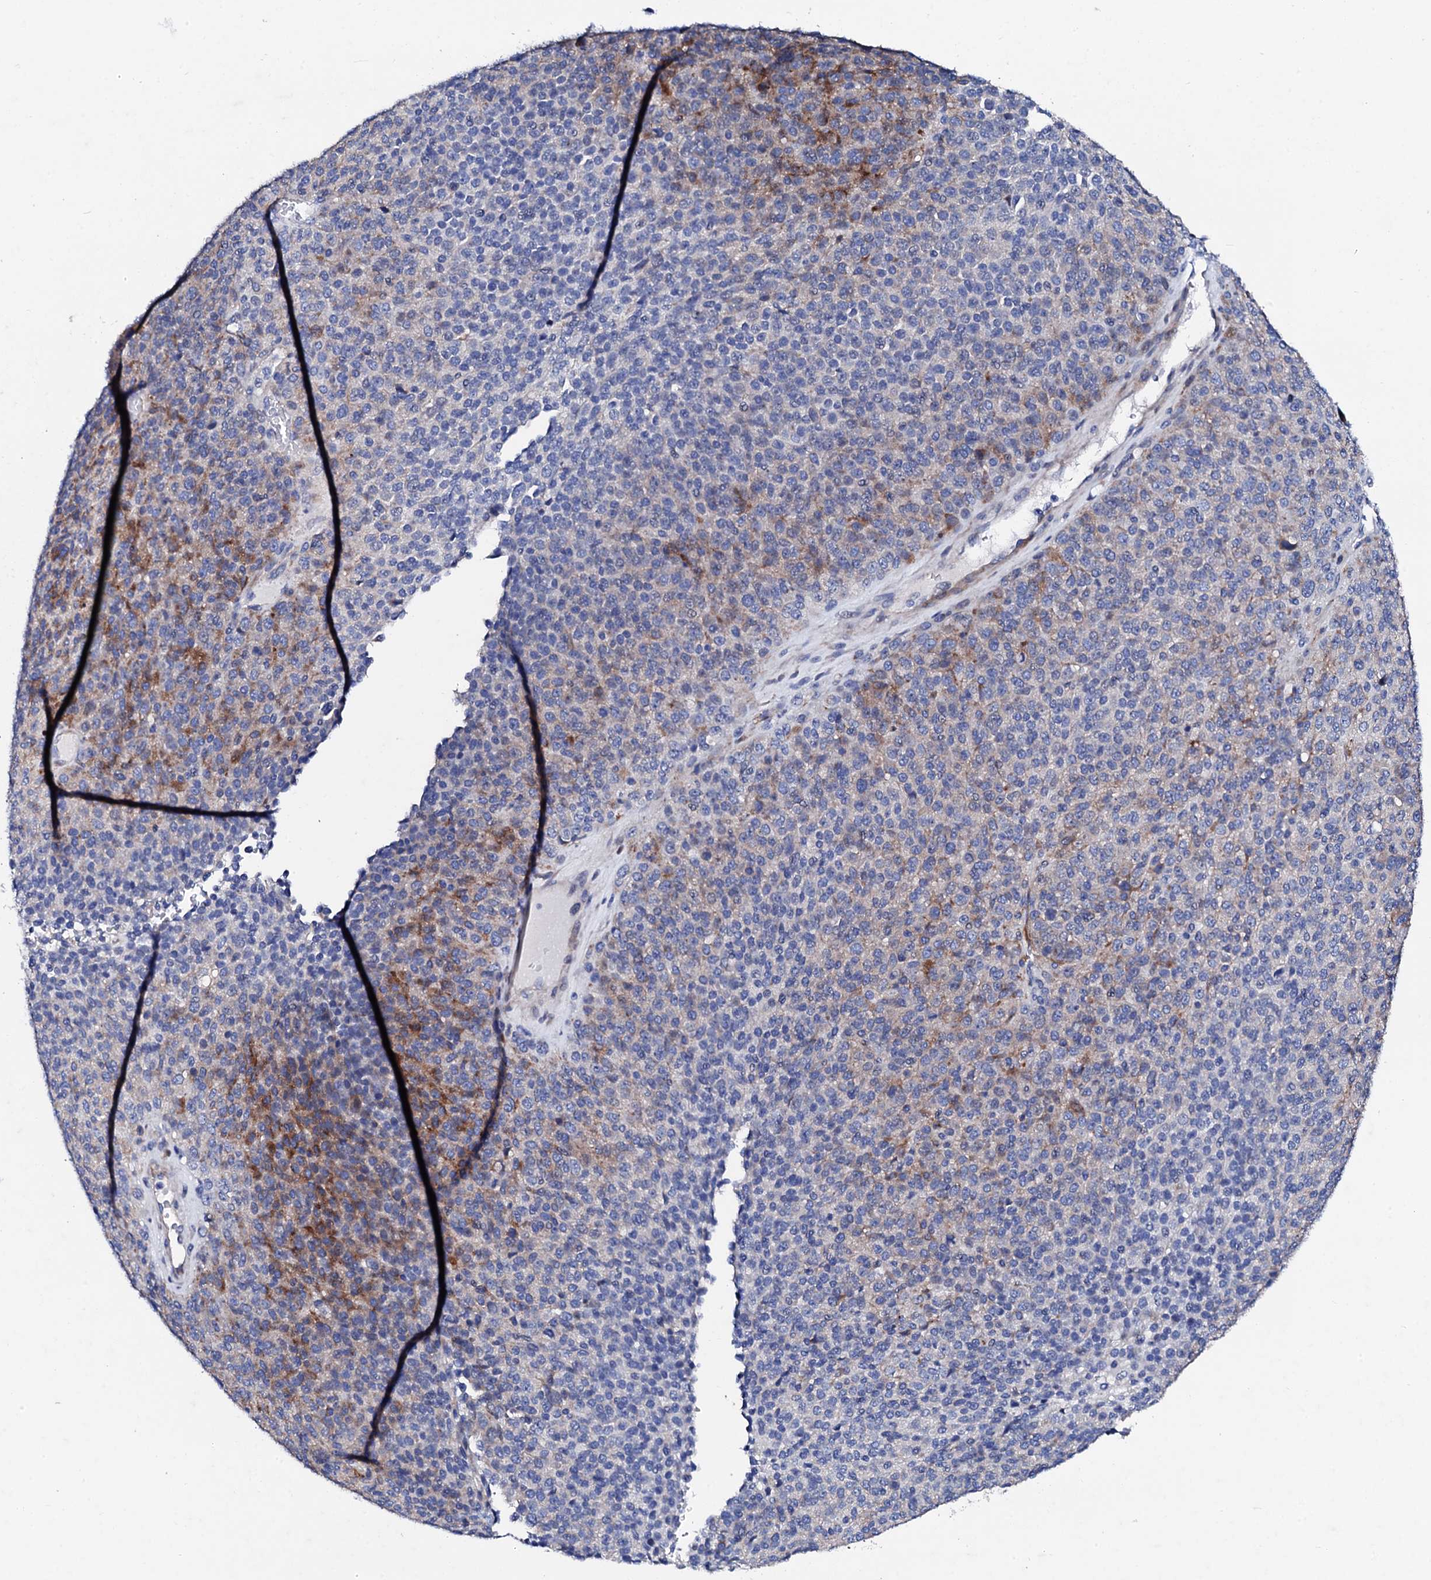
{"staining": {"intensity": "weak", "quantity": "<25%", "location": "cytoplasmic/membranous"}, "tissue": "melanoma", "cell_type": "Tumor cells", "image_type": "cancer", "snomed": [{"axis": "morphology", "description": "Malignant melanoma, Metastatic site"}, {"axis": "topography", "description": "Brain"}], "caption": "The immunohistochemistry micrograph has no significant positivity in tumor cells of melanoma tissue.", "gene": "TRDN", "patient": {"sex": "female", "age": 56}}